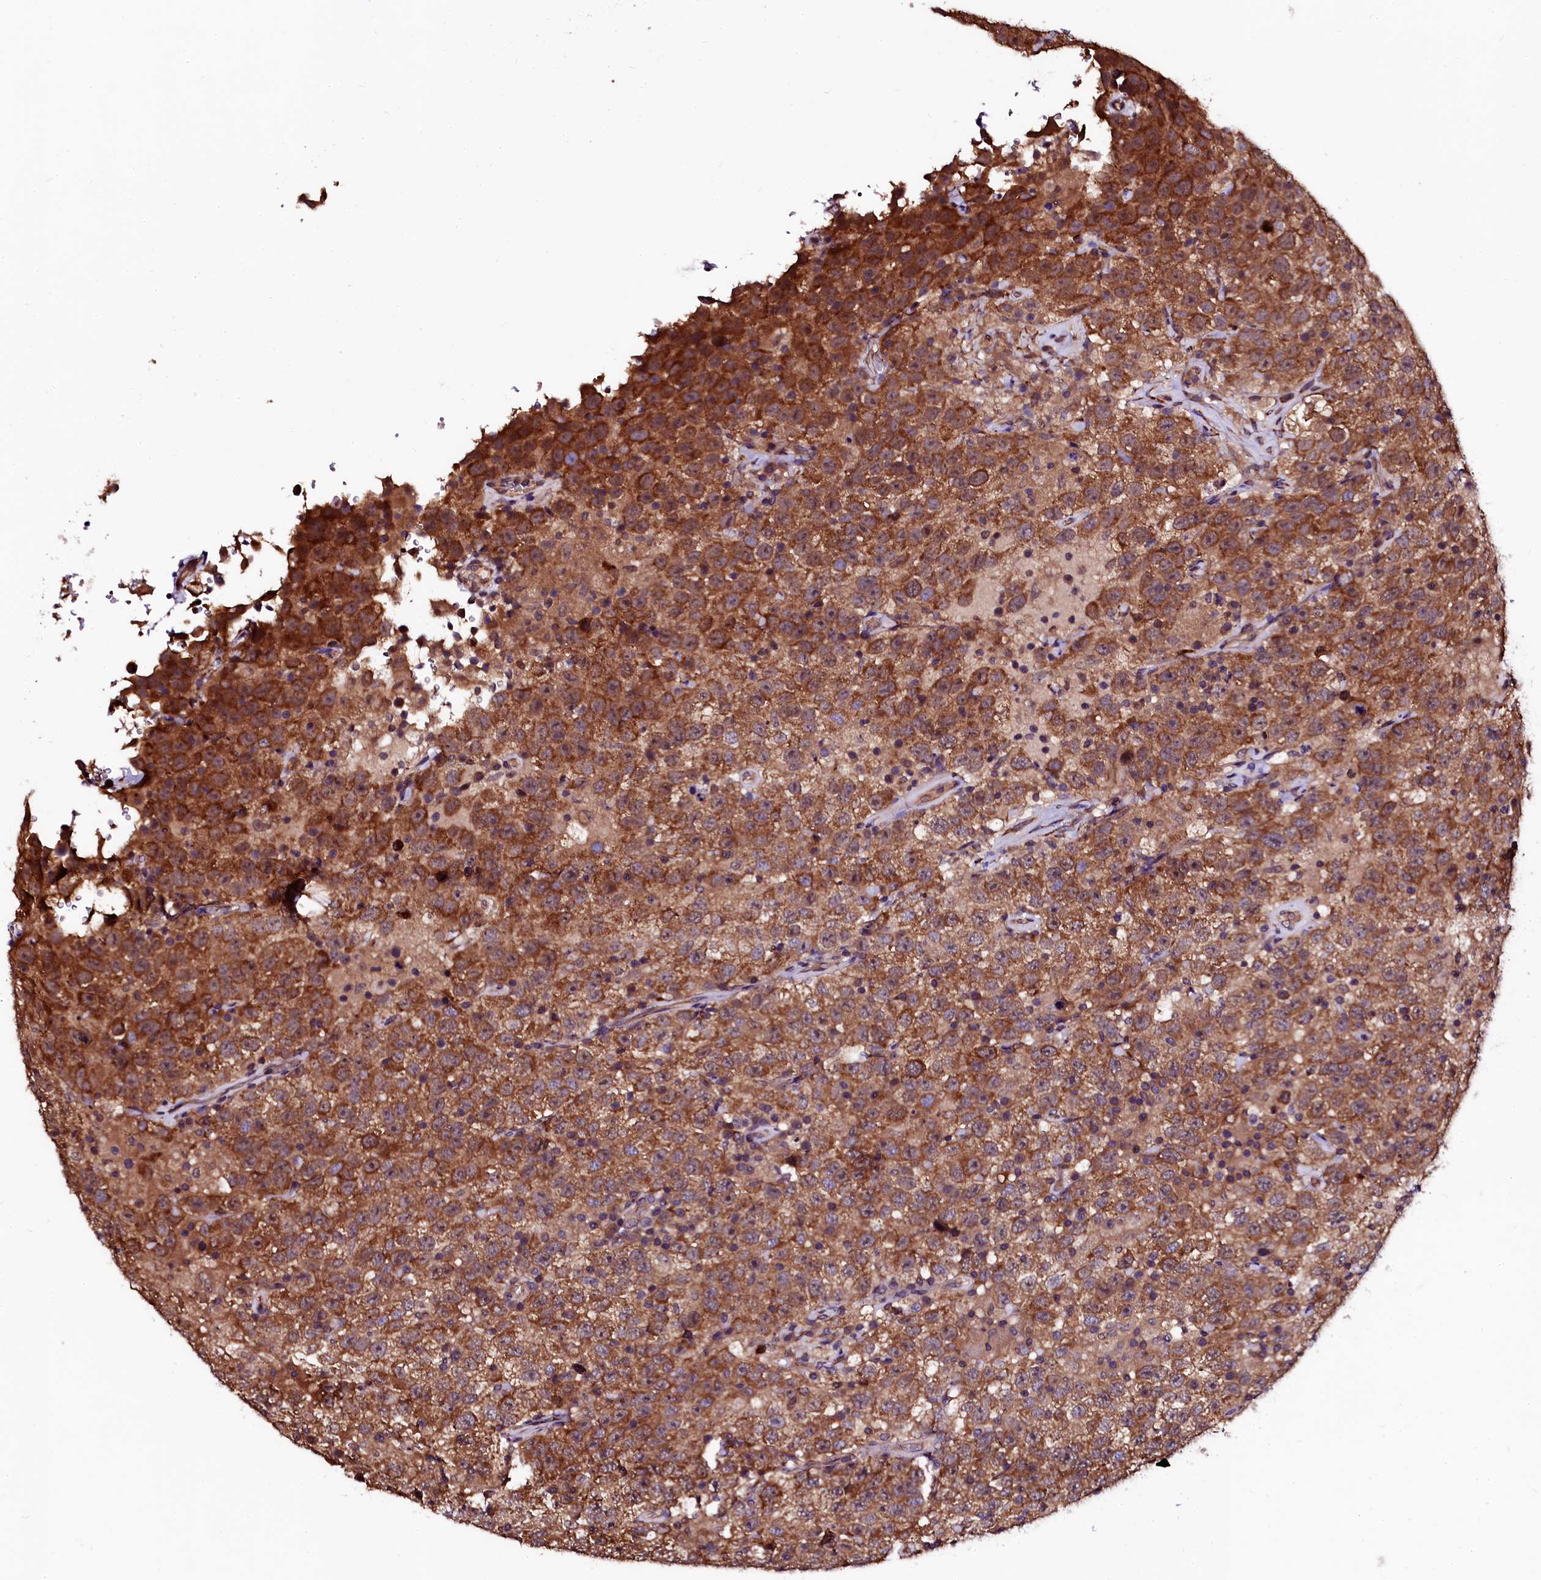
{"staining": {"intensity": "moderate", "quantity": ">75%", "location": "cytoplasmic/membranous"}, "tissue": "testis cancer", "cell_type": "Tumor cells", "image_type": "cancer", "snomed": [{"axis": "morphology", "description": "Seminoma, NOS"}, {"axis": "topography", "description": "Testis"}], "caption": "IHC photomicrograph of neoplastic tissue: human testis cancer stained using IHC shows medium levels of moderate protein expression localized specifically in the cytoplasmic/membranous of tumor cells, appearing as a cytoplasmic/membranous brown color.", "gene": "N4BP1", "patient": {"sex": "male", "age": 41}}